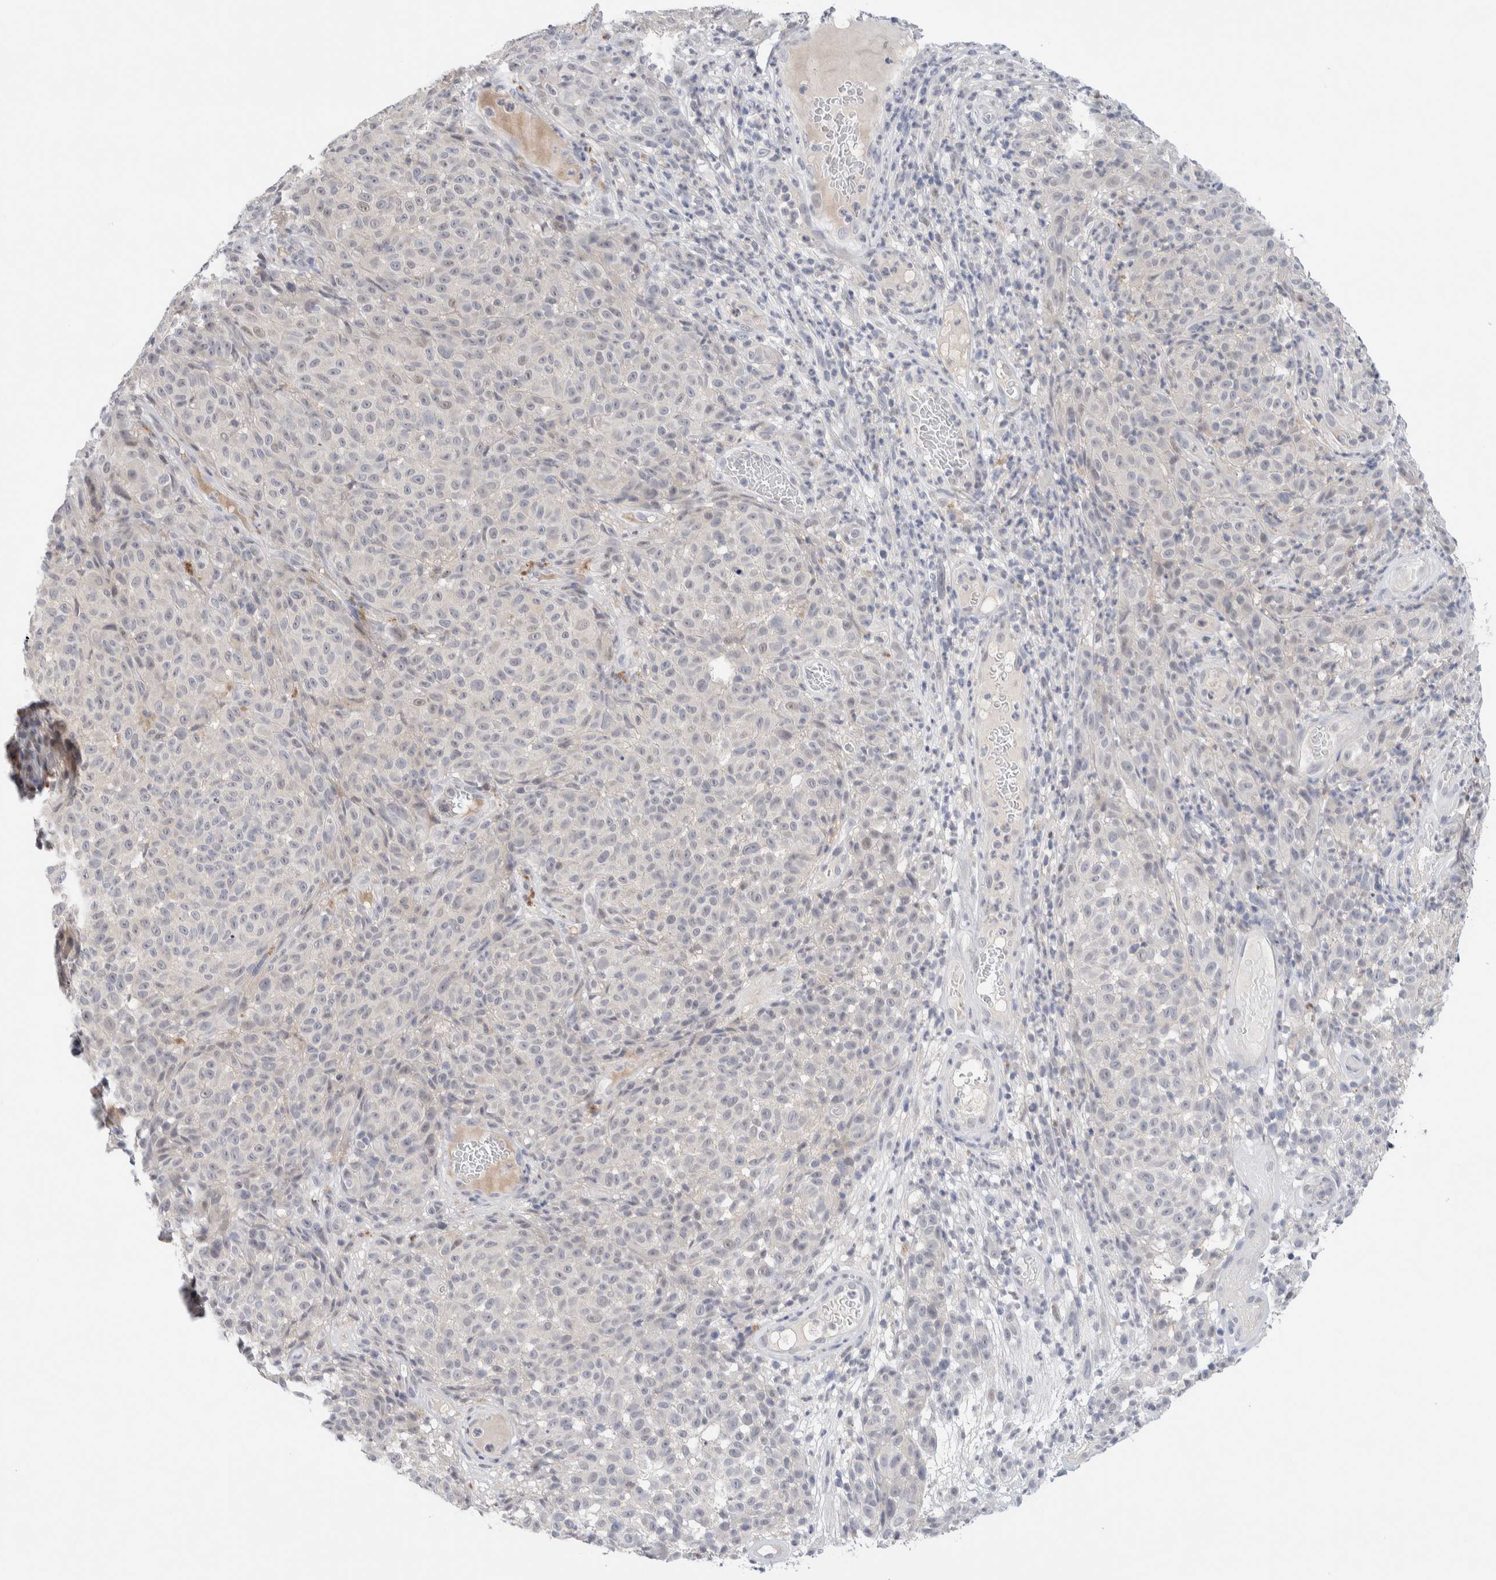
{"staining": {"intensity": "negative", "quantity": "none", "location": "none"}, "tissue": "melanoma", "cell_type": "Tumor cells", "image_type": "cancer", "snomed": [{"axis": "morphology", "description": "Malignant melanoma, NOS"}, {"axis": "topography", "description": "Skin"}], "caption": "This image is of malignant melanoma stained with immunohistochemistry (IHC) to label a protein in brown with the nuclei are counter-stained blue. There is no positivity in tumor cells.", "gene": "DNAJB6", "patient": {"sex": "female", "age": 82}}